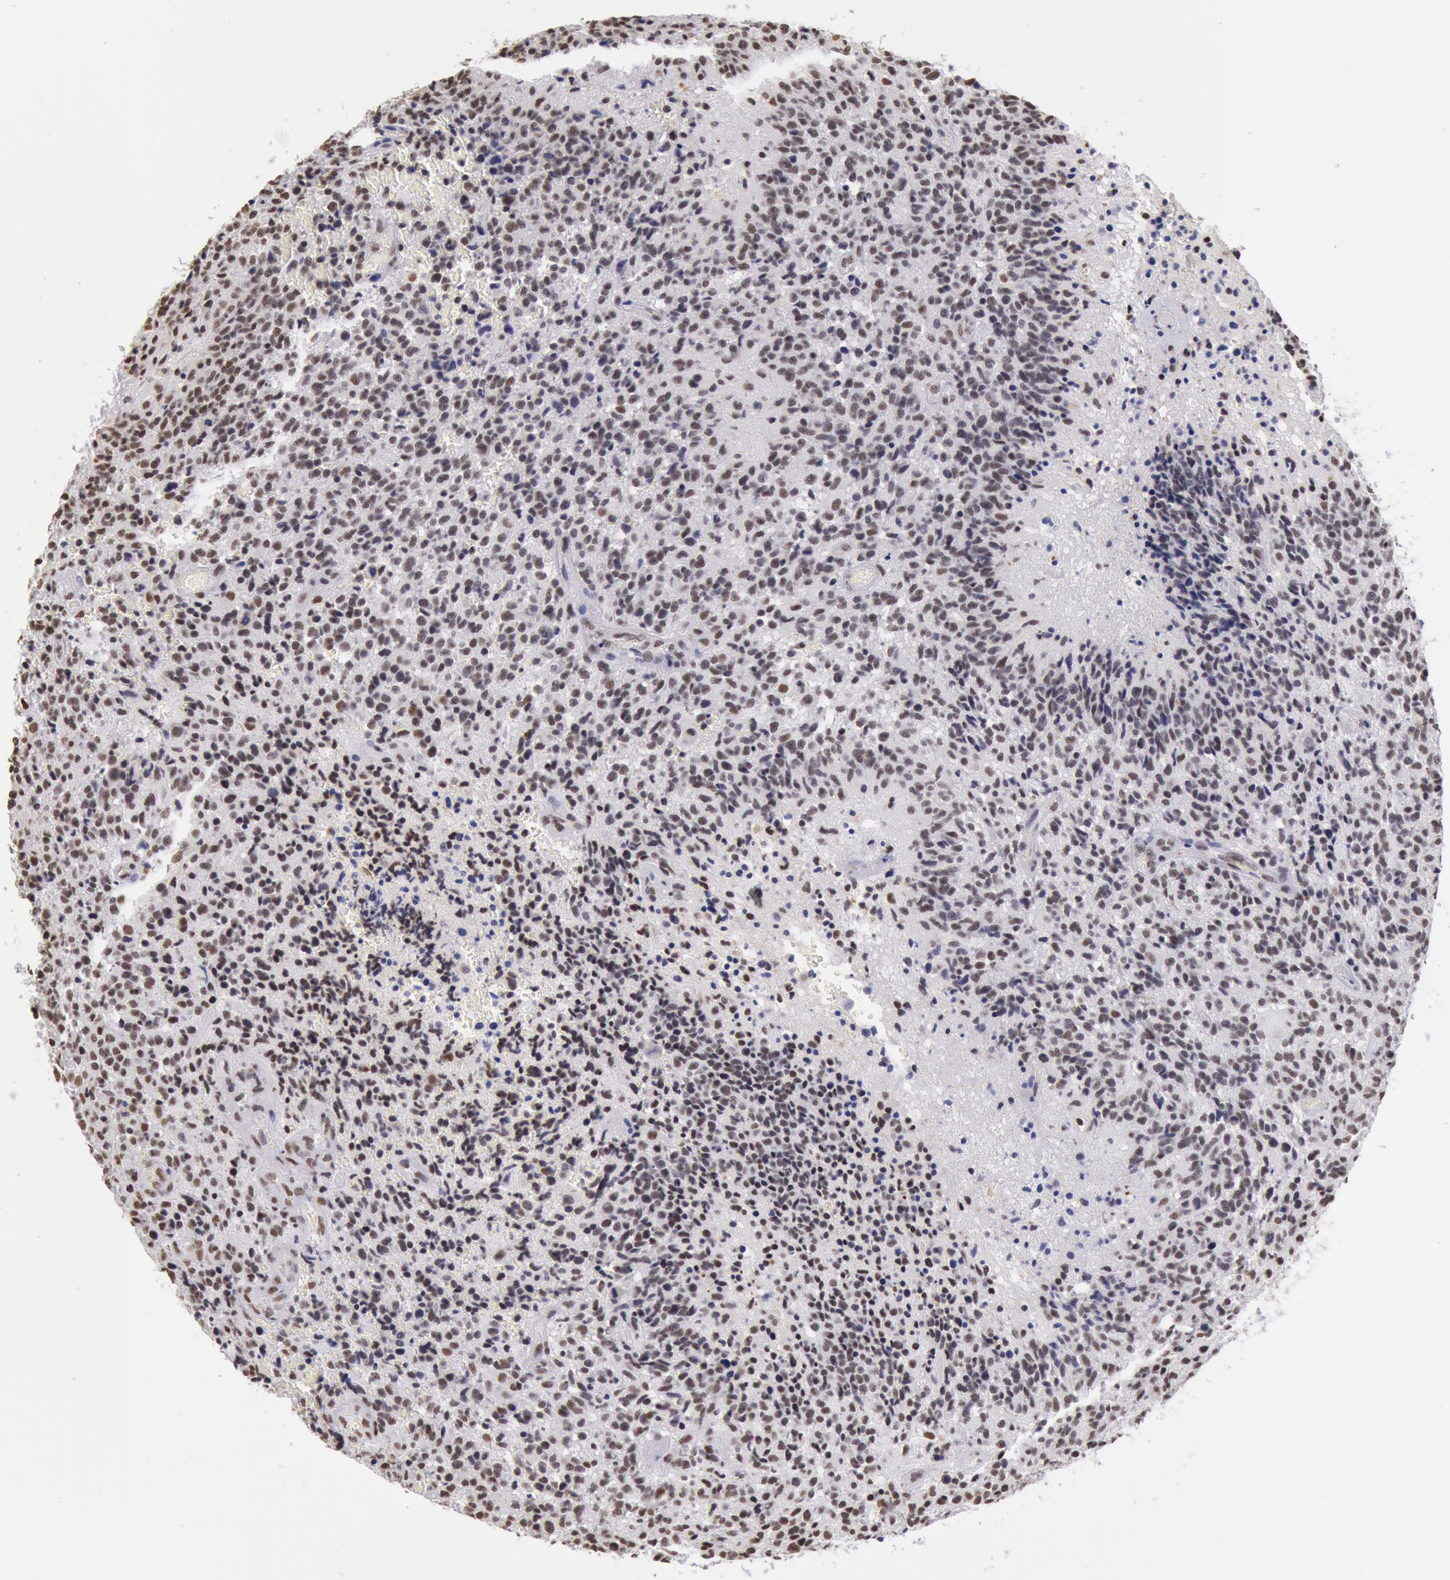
{"staining": {"intensity": "weak", "quantity": "25%-75%", "location": "nuclear"}, "tissue": "glioma", "cell_type": "Tumor cells", "image_type": "cancer", "snomed": [{"axis": "morphology", "description": "Glioma, malignant, High grade"}, {"axis": "topography", "description": "Brain"}], "caption": "Tumor cells reveal low levels of weak nuclear positivity in about 25%-75% of cells in human glioma.", "gene": "SNRPD3", "patient": {"sex": "male", "age": 36}}